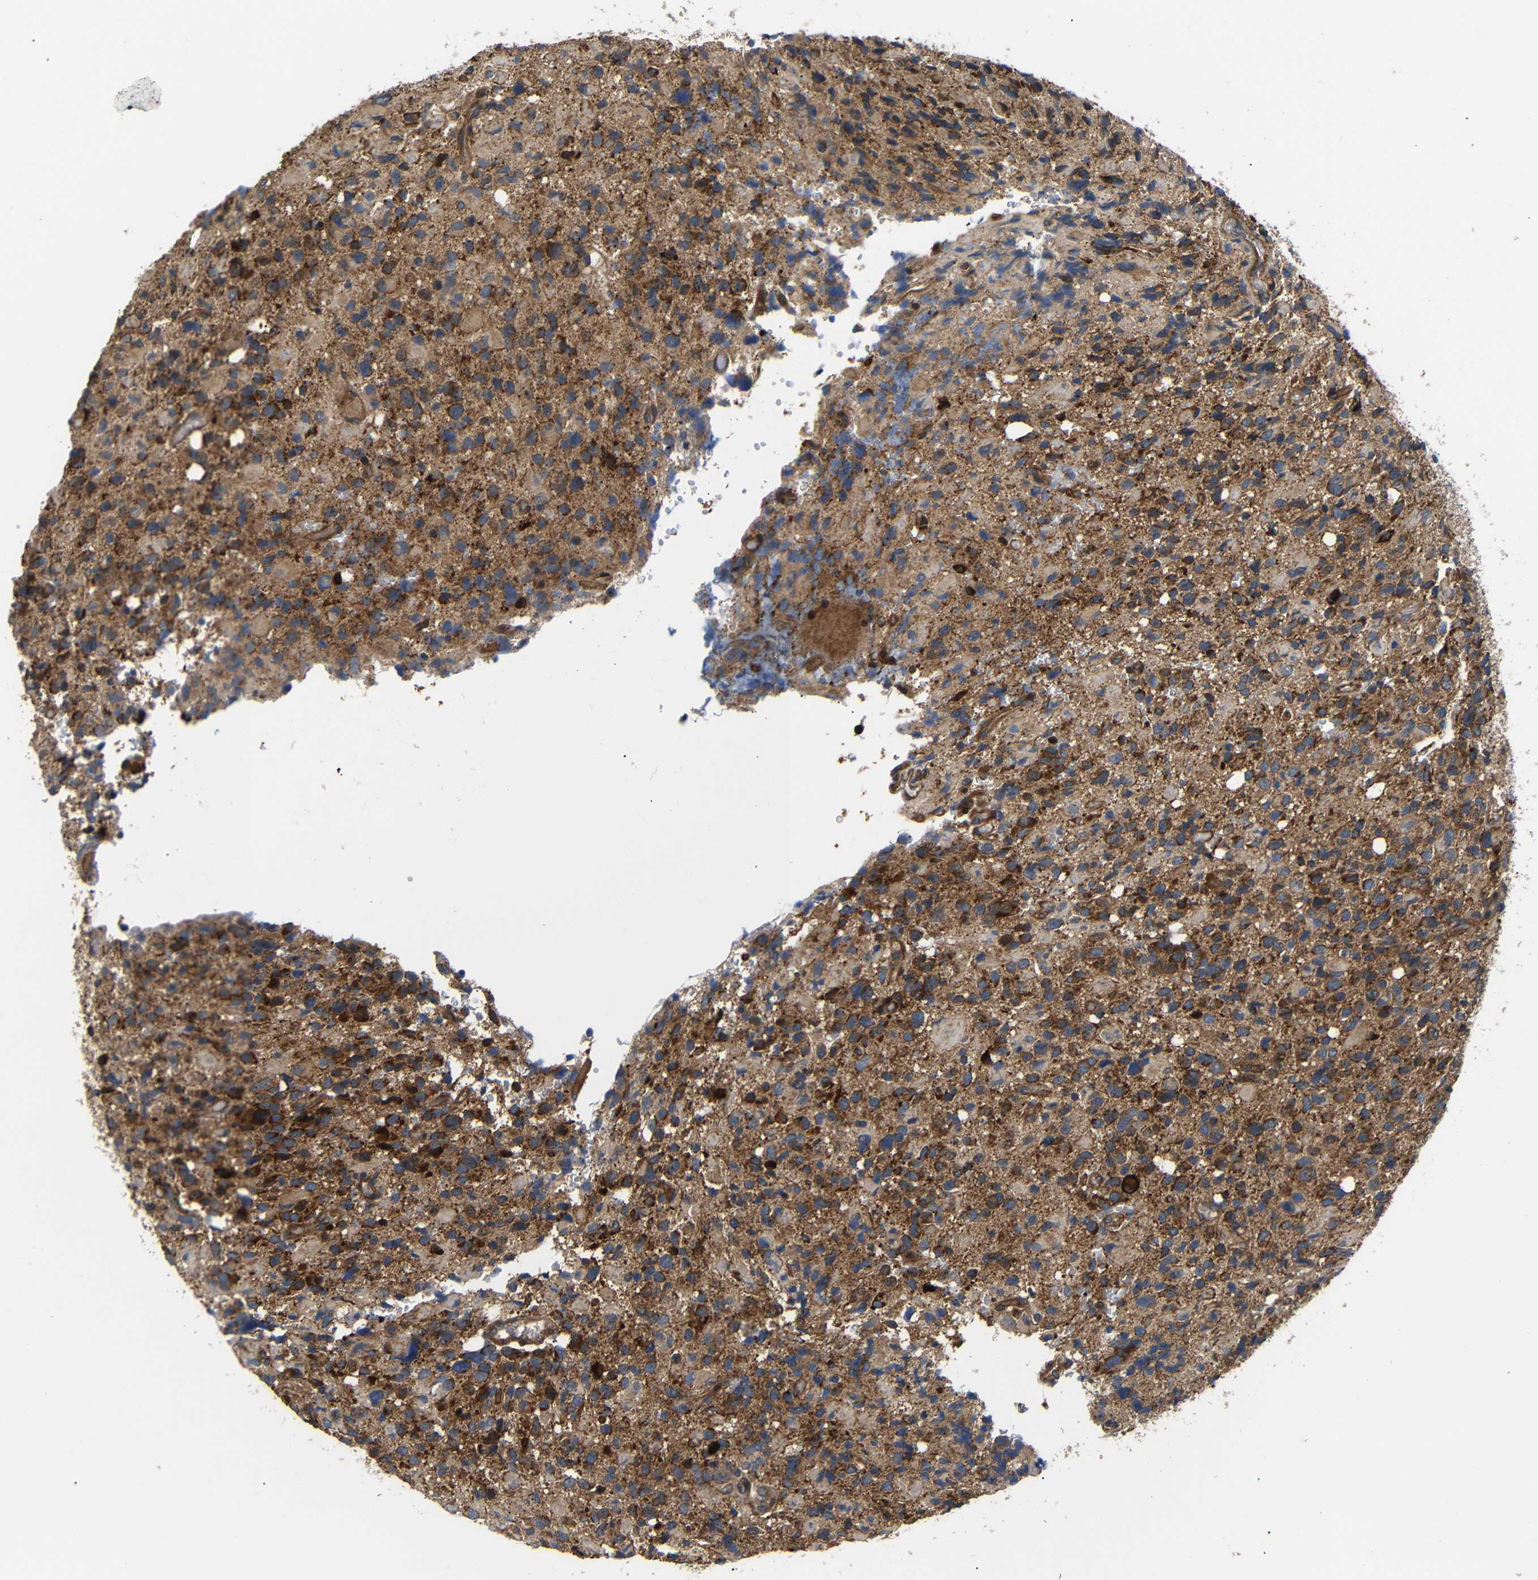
{"staining": {"intensity": "strong", "quantity": ">75%", "location": "cytoplasmic/membranous"}, "tissue": "glioma", "cell_type": "Tumor cells", "image_type": "cancer", "snomed": [{"axis": "morphology", "description": "Glioma, malignant, High grade"}, {"axis": "topography", "description": "Brain"}], "caption": "Protein expression analysis of human malignant glioma (high-grade) reveals strong cytoplasmic/membranous expression in about >75% of tumor cells.", "gene": "KANK4", "patient": {"sex": "male", "age": 48}}